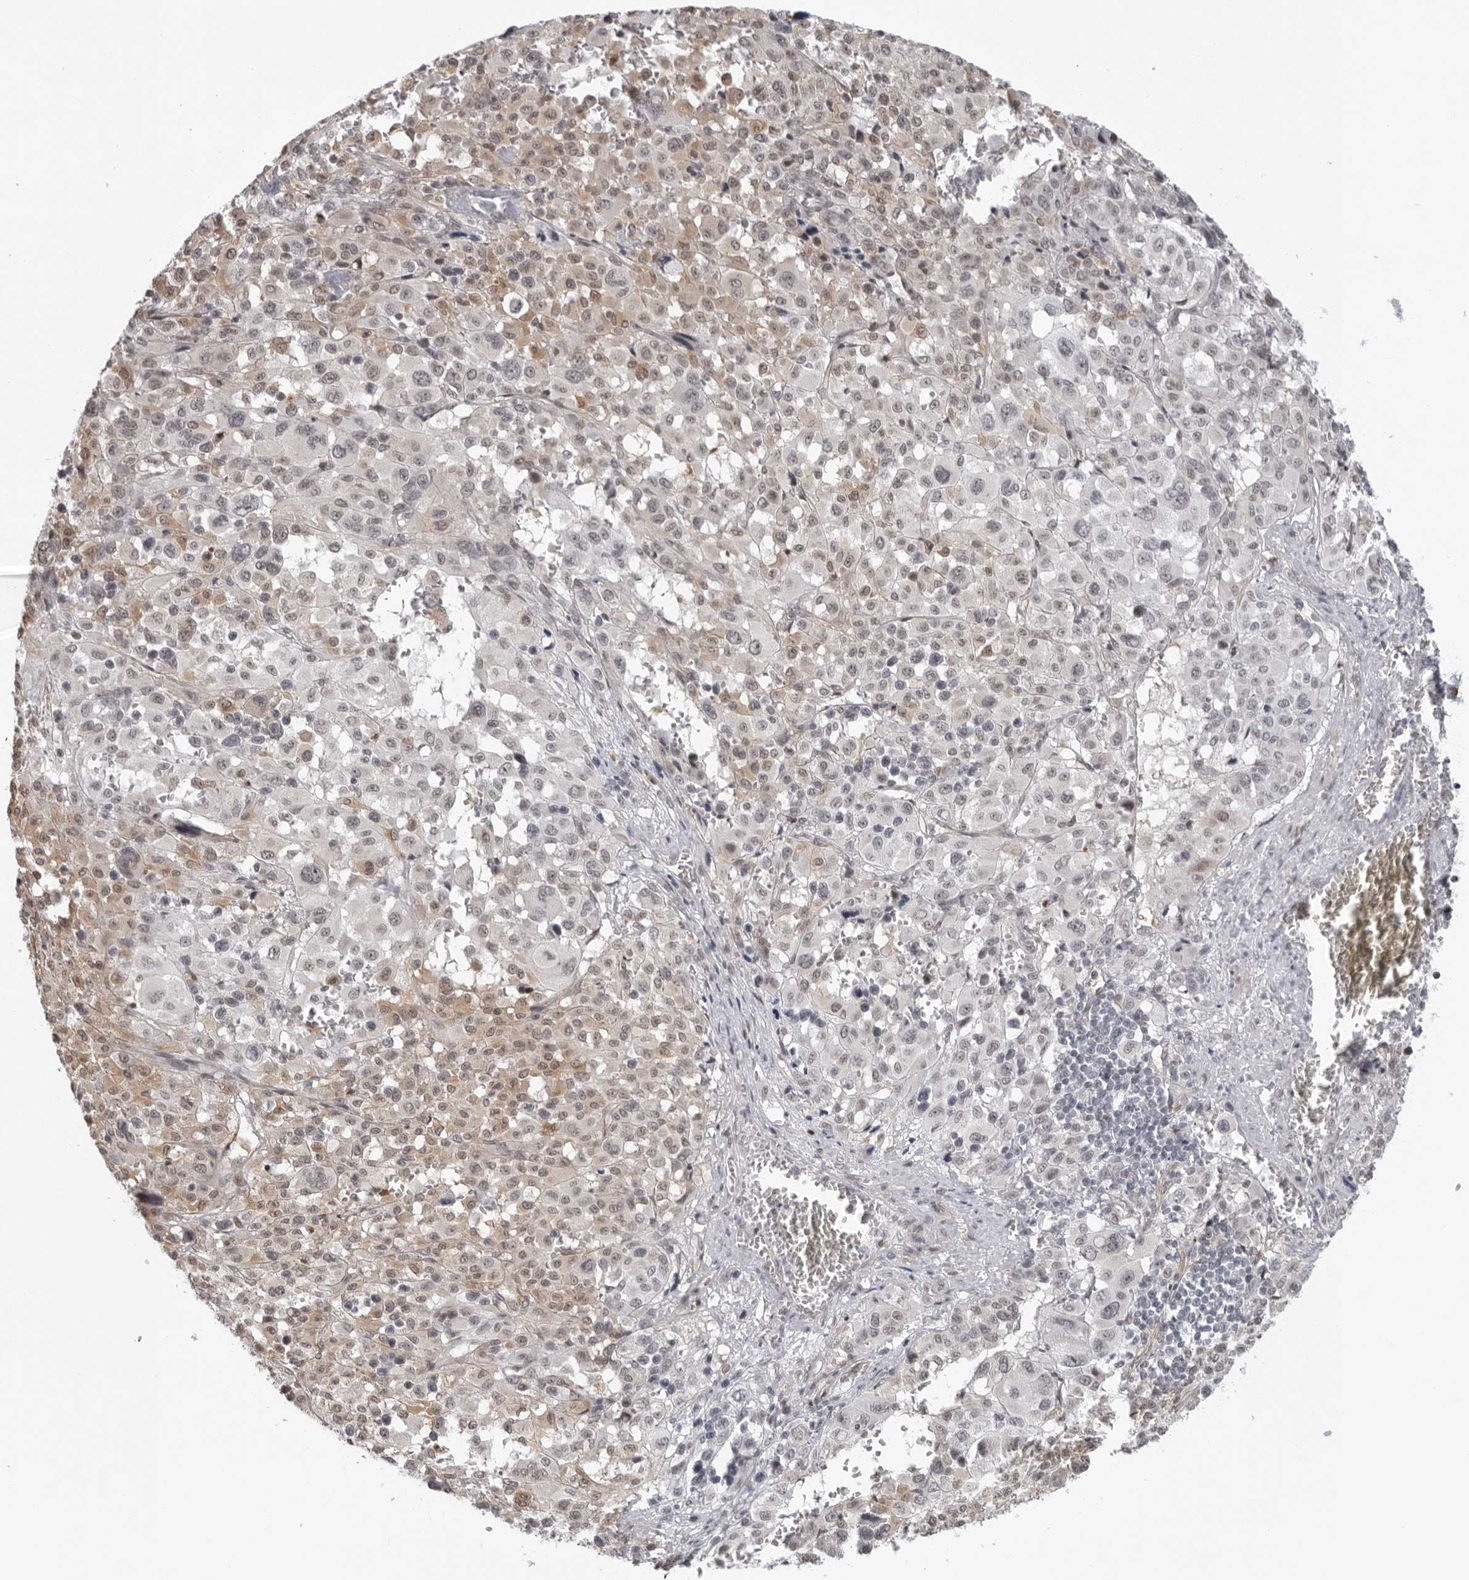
{"staining": {"intensity": "weak", "quantity": "<25%", "location": "cytoplasmic/membranous,nuclear"}, "tissue": "melanoma", "cell_type": "Tumor cells", "image_type": "cancer", "snomed": [{"axis": "morphology", "description": "Malignant melanoma, Metastatic site"}, {"axis": "topography", "description": "Skin"}], "caption": "An immunohistochemistry (IHC) micrograph of melanoma is shown. There is no staining in tumor cells of melanoma.", "gene": "MAF", "patient": {"sex": "female", "age": 74}}